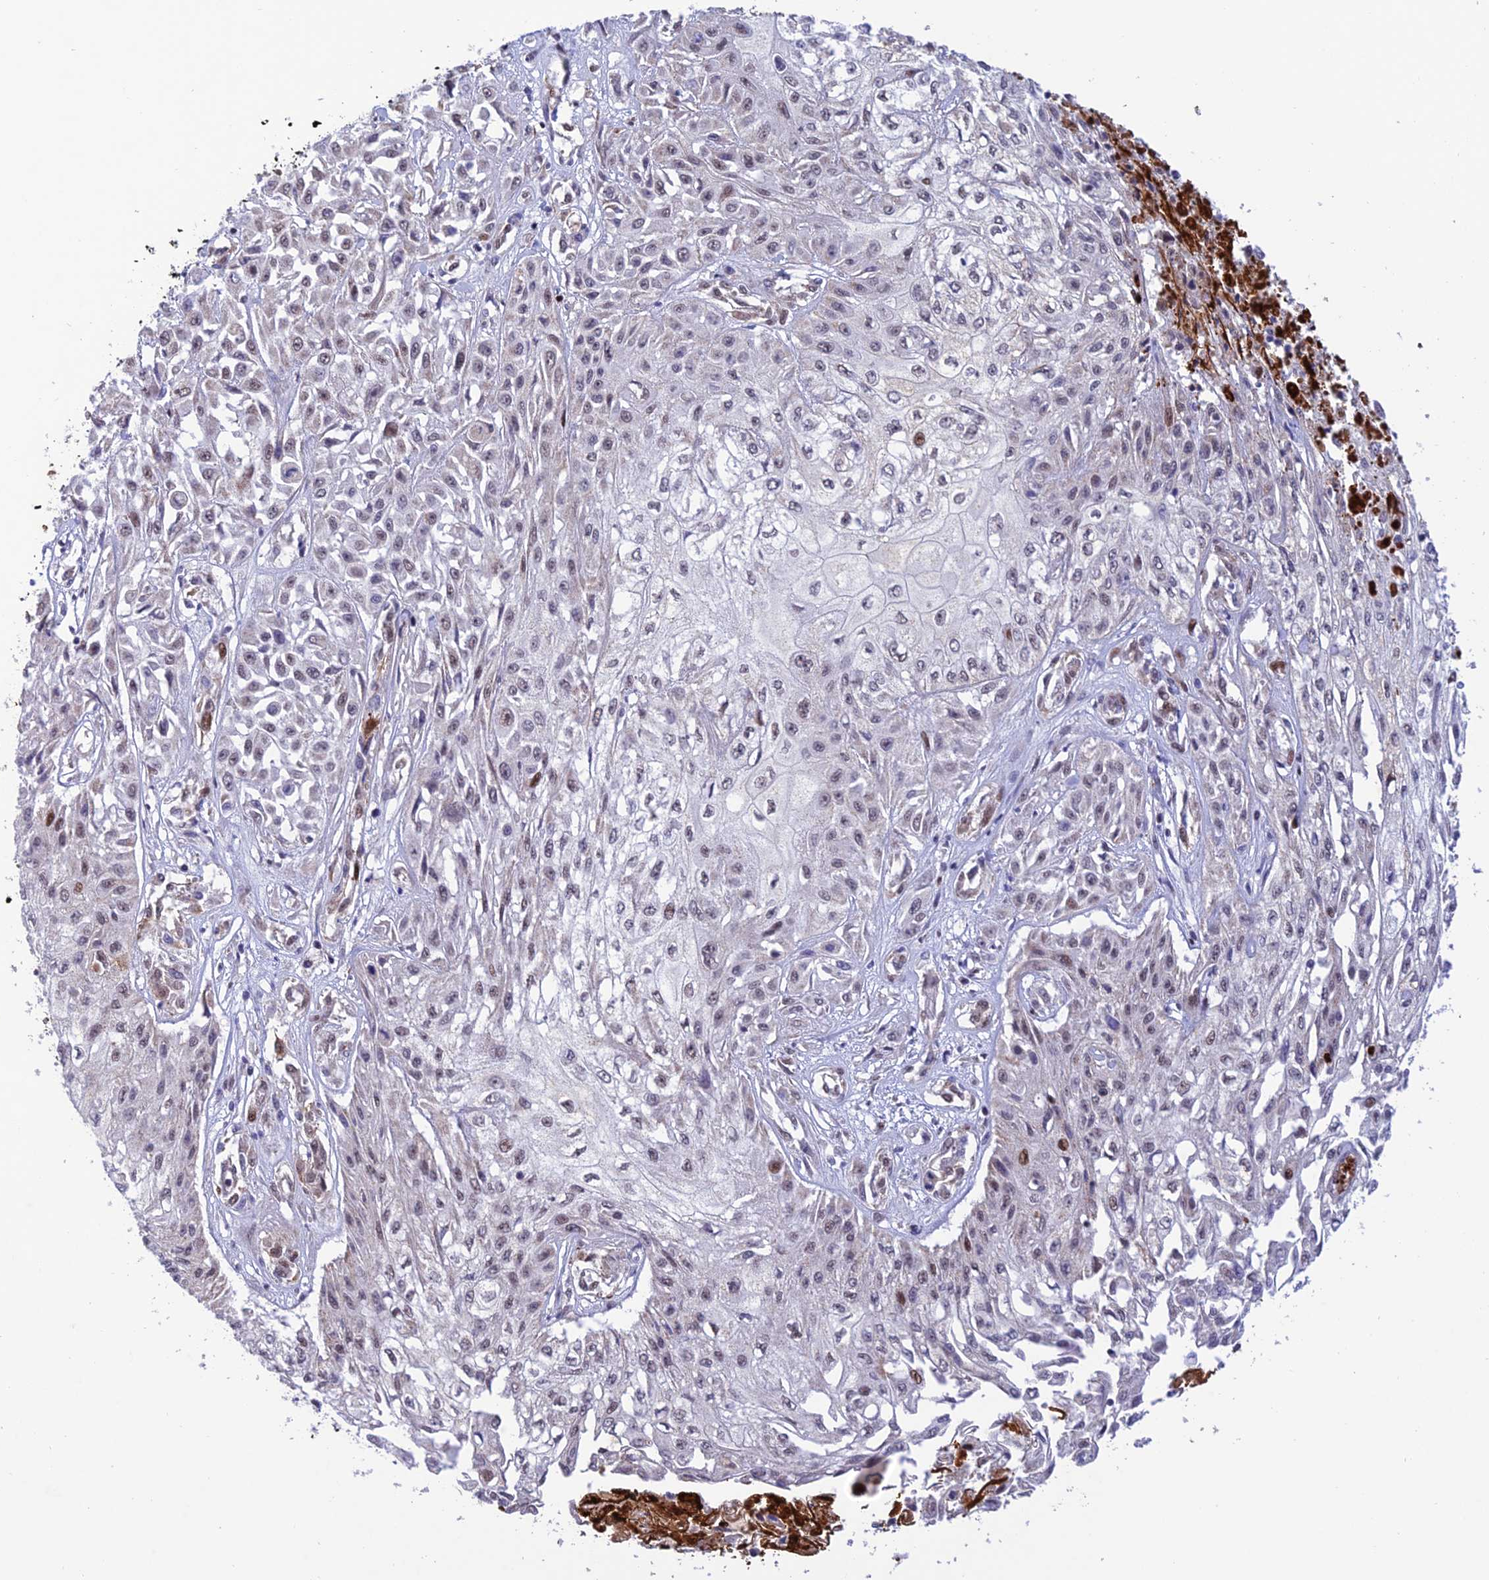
{"staining": {"intensity": "weak", "quantity": "<25%", "location": "nuclear"}, "tissue": "skin cancer", "cell_type": "Tumor cells", "image_type": "cancer", "snomed": [{"axis": "morphology", "description": "Squamous cell carcinoma, NOS"}, {"axis": "morphology", "description": "Squamous cell carcinoma, metastatic, NOS"}, {"axis": "topography", "description": "Skin"}, {"axis": "topography", "description": "Lymph node"}], "caption": "Tumor cells are negative for brown protein staining in skin metastatic squamous cell carcinoma.", "gene": "WDR55", "patient": {"sex": "male", "age": 75}}